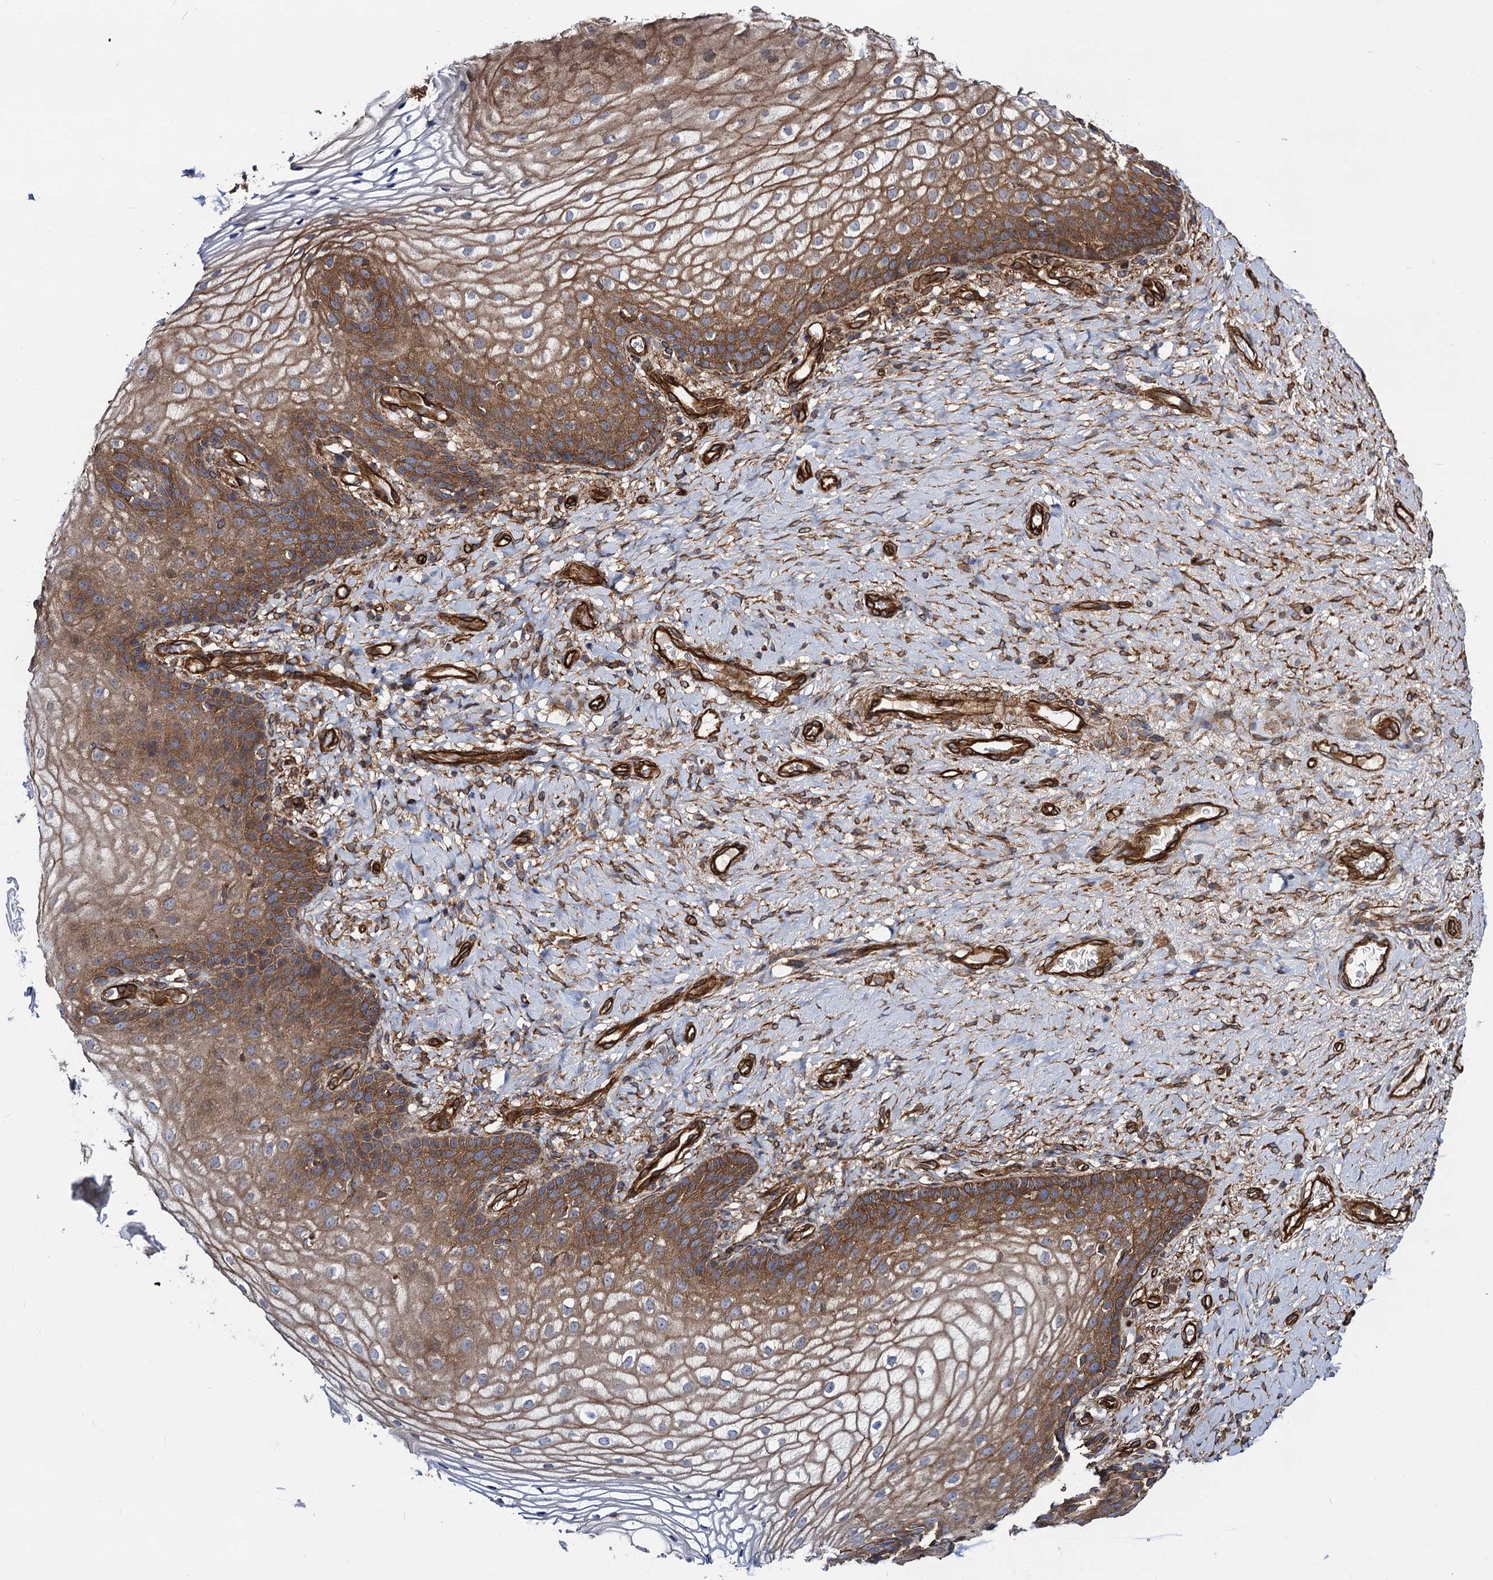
{"staining": {"intensity": "moderate", "quantity": ">75%", "location": "cytoplasmic/membranous"}, "tissue": "vagina", "cell_type": "Squamous epithelial cells", "image_type": "normal", "snomed": [{"axis": "morphology", "description": "Normal tissue, NOS"}, {"axis": "topography", "description": "Vagina"}], "caption": "DAB immunohistochemical staining of unremarkable vagina displays moderate cytoplasmic/membranous protein expression in about >75% of squamous epithelial cells. The protein of interest is shown in brown color, while the nuclei are stained blue.", "gene": "CIP2A", "patient": {"sex": "female", "age": 60}}